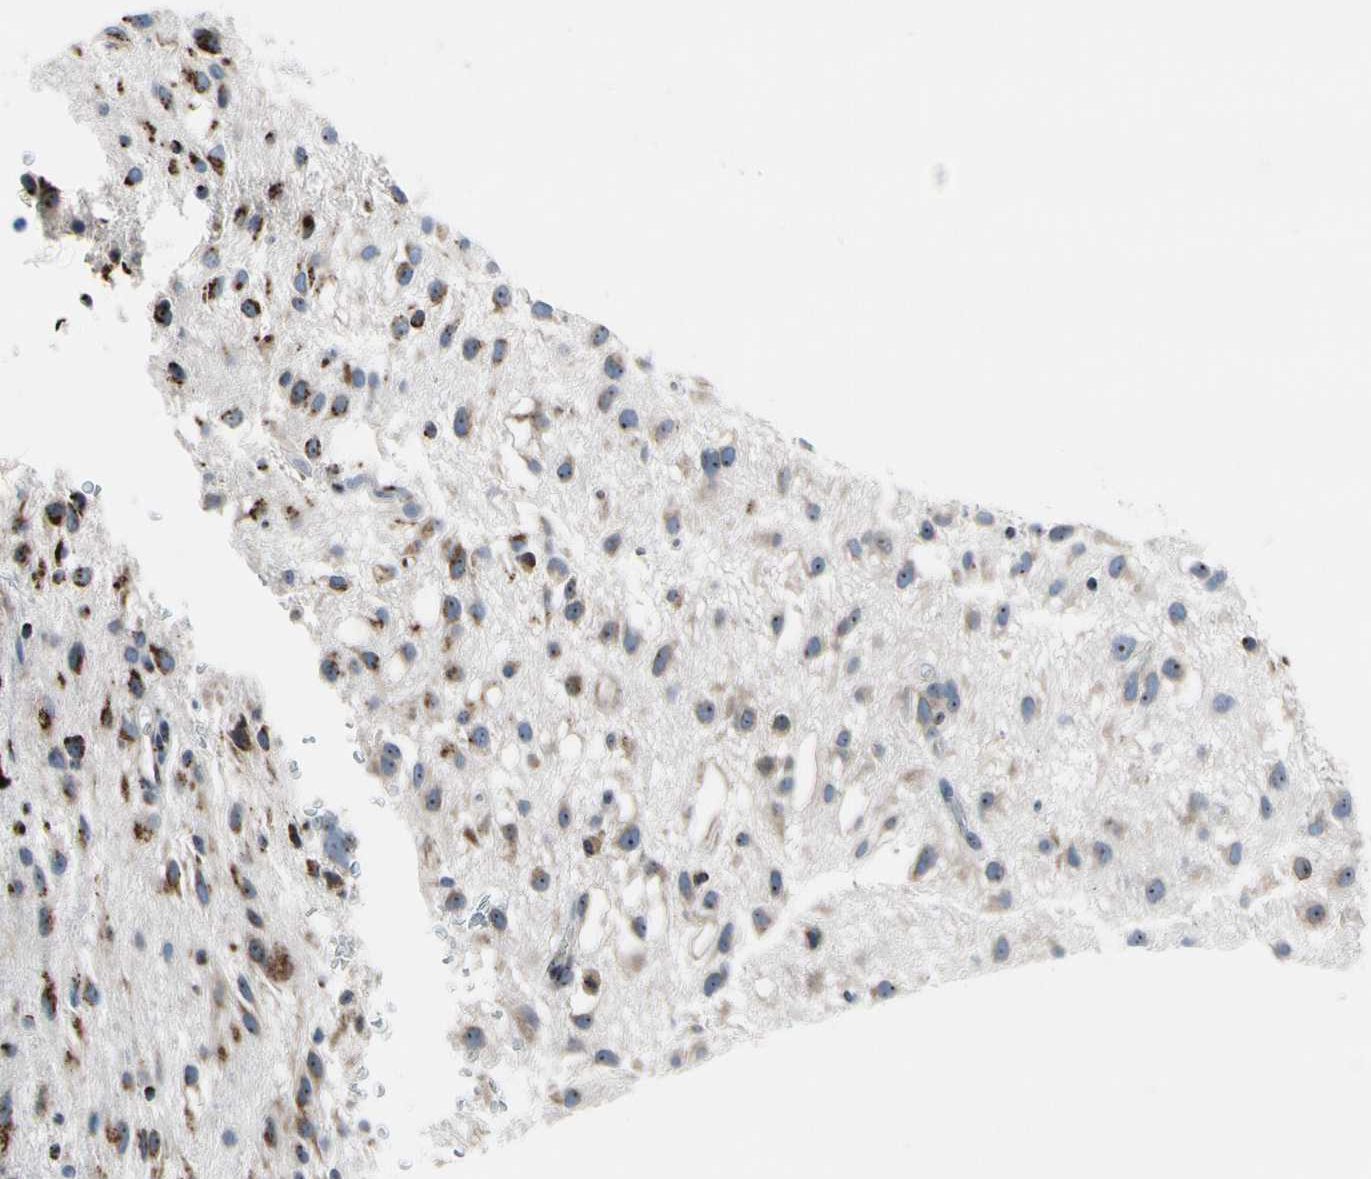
{"staining": {"intensity": "weak", "quantity": ">75%", "location": "cytoplasmic/membranous"}, "tissue": "glioma", "cell_type": "Tumor cells", "image_type": "cancer", "snomed": [{"axis": "morphology", "description": "Glioma, malignant, Low grade"}, {"axis": "topography", "description": "Brain"}], "caption": "IHC histopathology image of human malignant glioma (low-grade) stained for a protein (brown), which demonstrates low levels of weak cytoplasmic/membranous expression in about >75% of tumor cells.", "gene": "TMED7", "patient": {"sex": "male", "age": 77}}